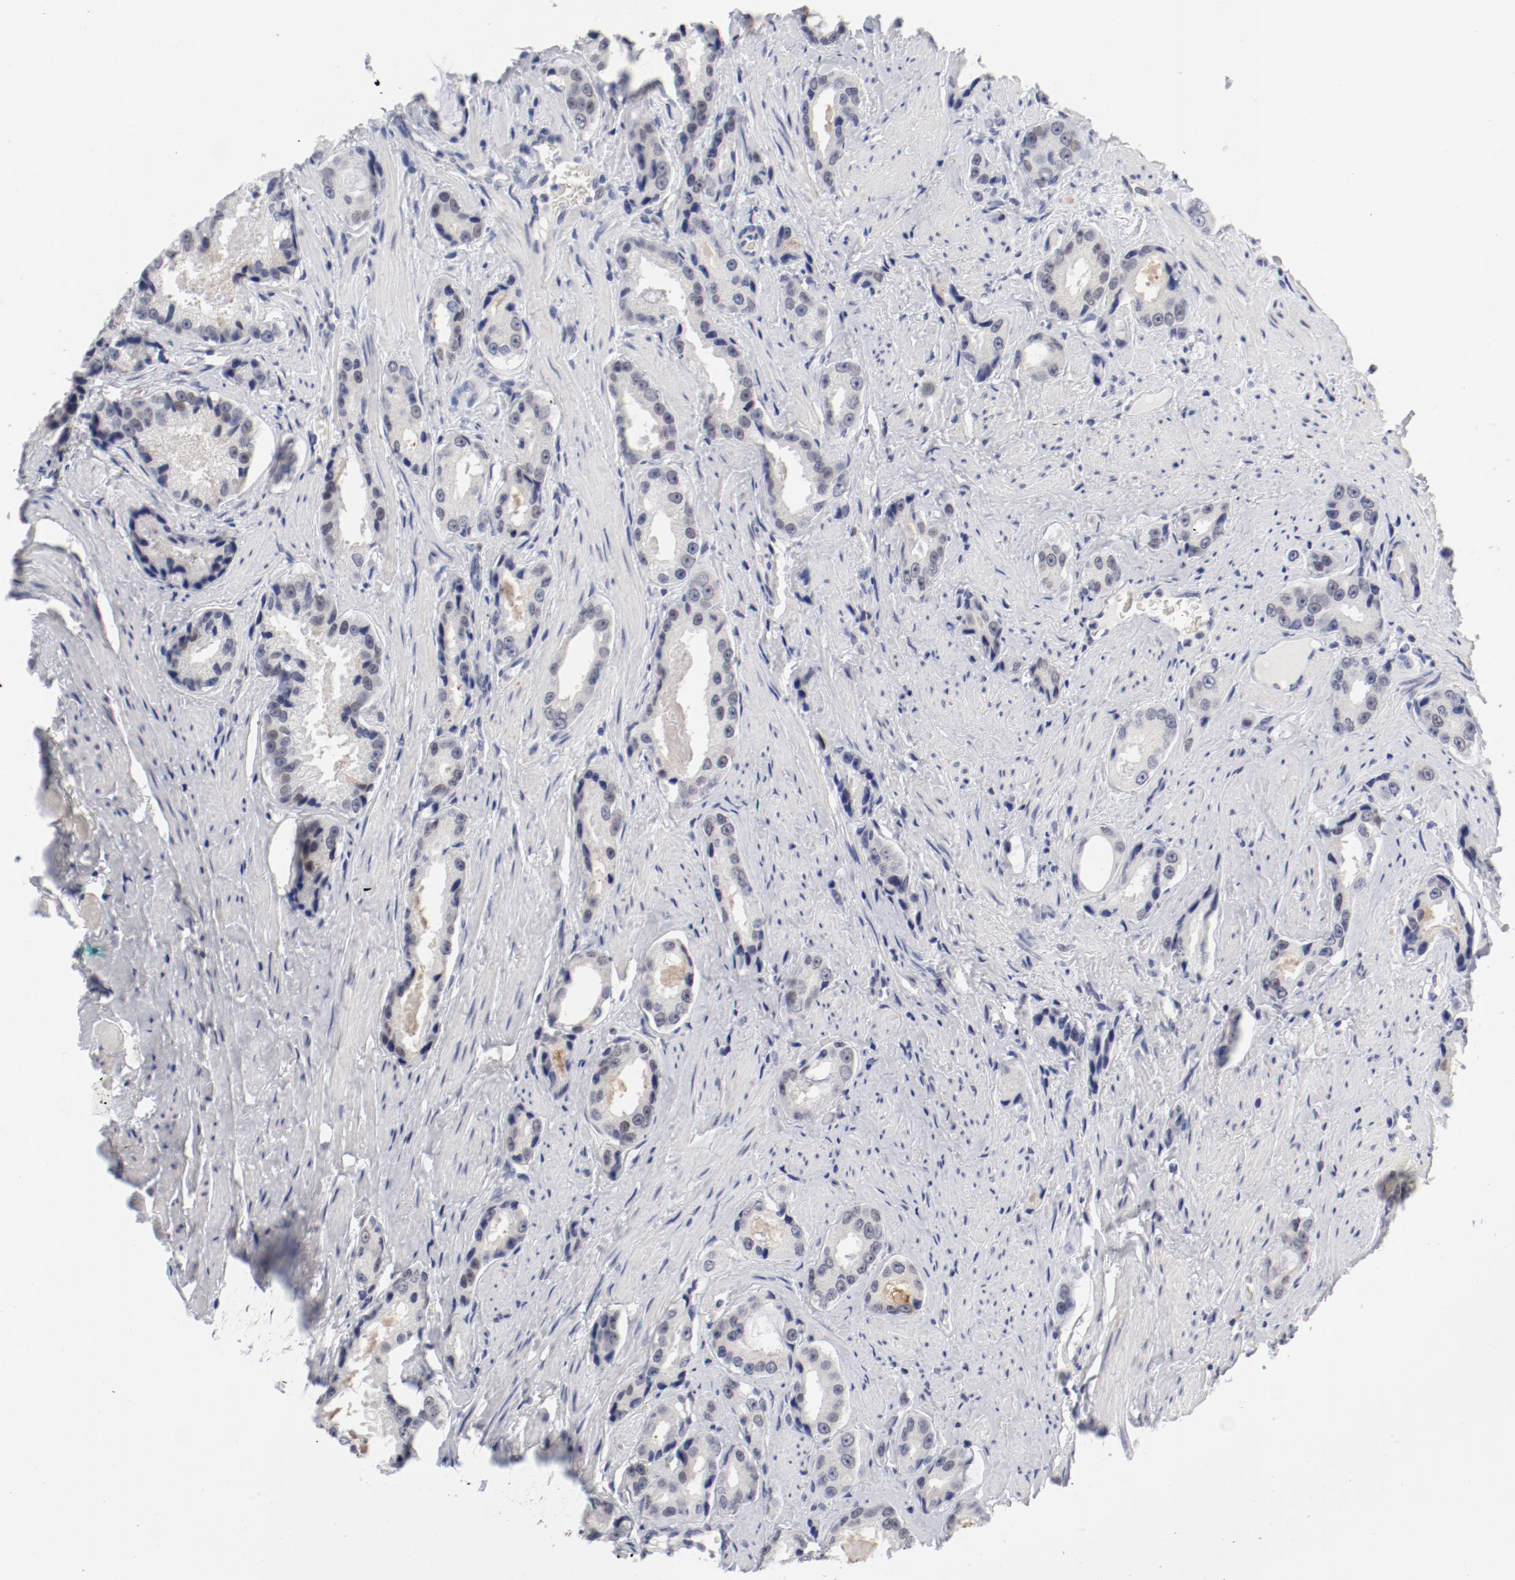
{"staining": {"intensity": "negative", "quantity": "none", "location": "none"}, "tissue": "prostate cancer", "cell_type": "Tumor cells", "image_type": "cancer", "snomed": [{"axis": "morphology", "description": "Adenocarcinoma, Medium grade"}, {"axis": "topography", "description": "Prostate"}], "caption": "High power microscopy image of an immunohistochemistry photomicrograph of prostate cancer, revealing no significant expression in tumor cells.", "gene": "ANKLE2", "patient": {"sex": "male", "age": 60}}